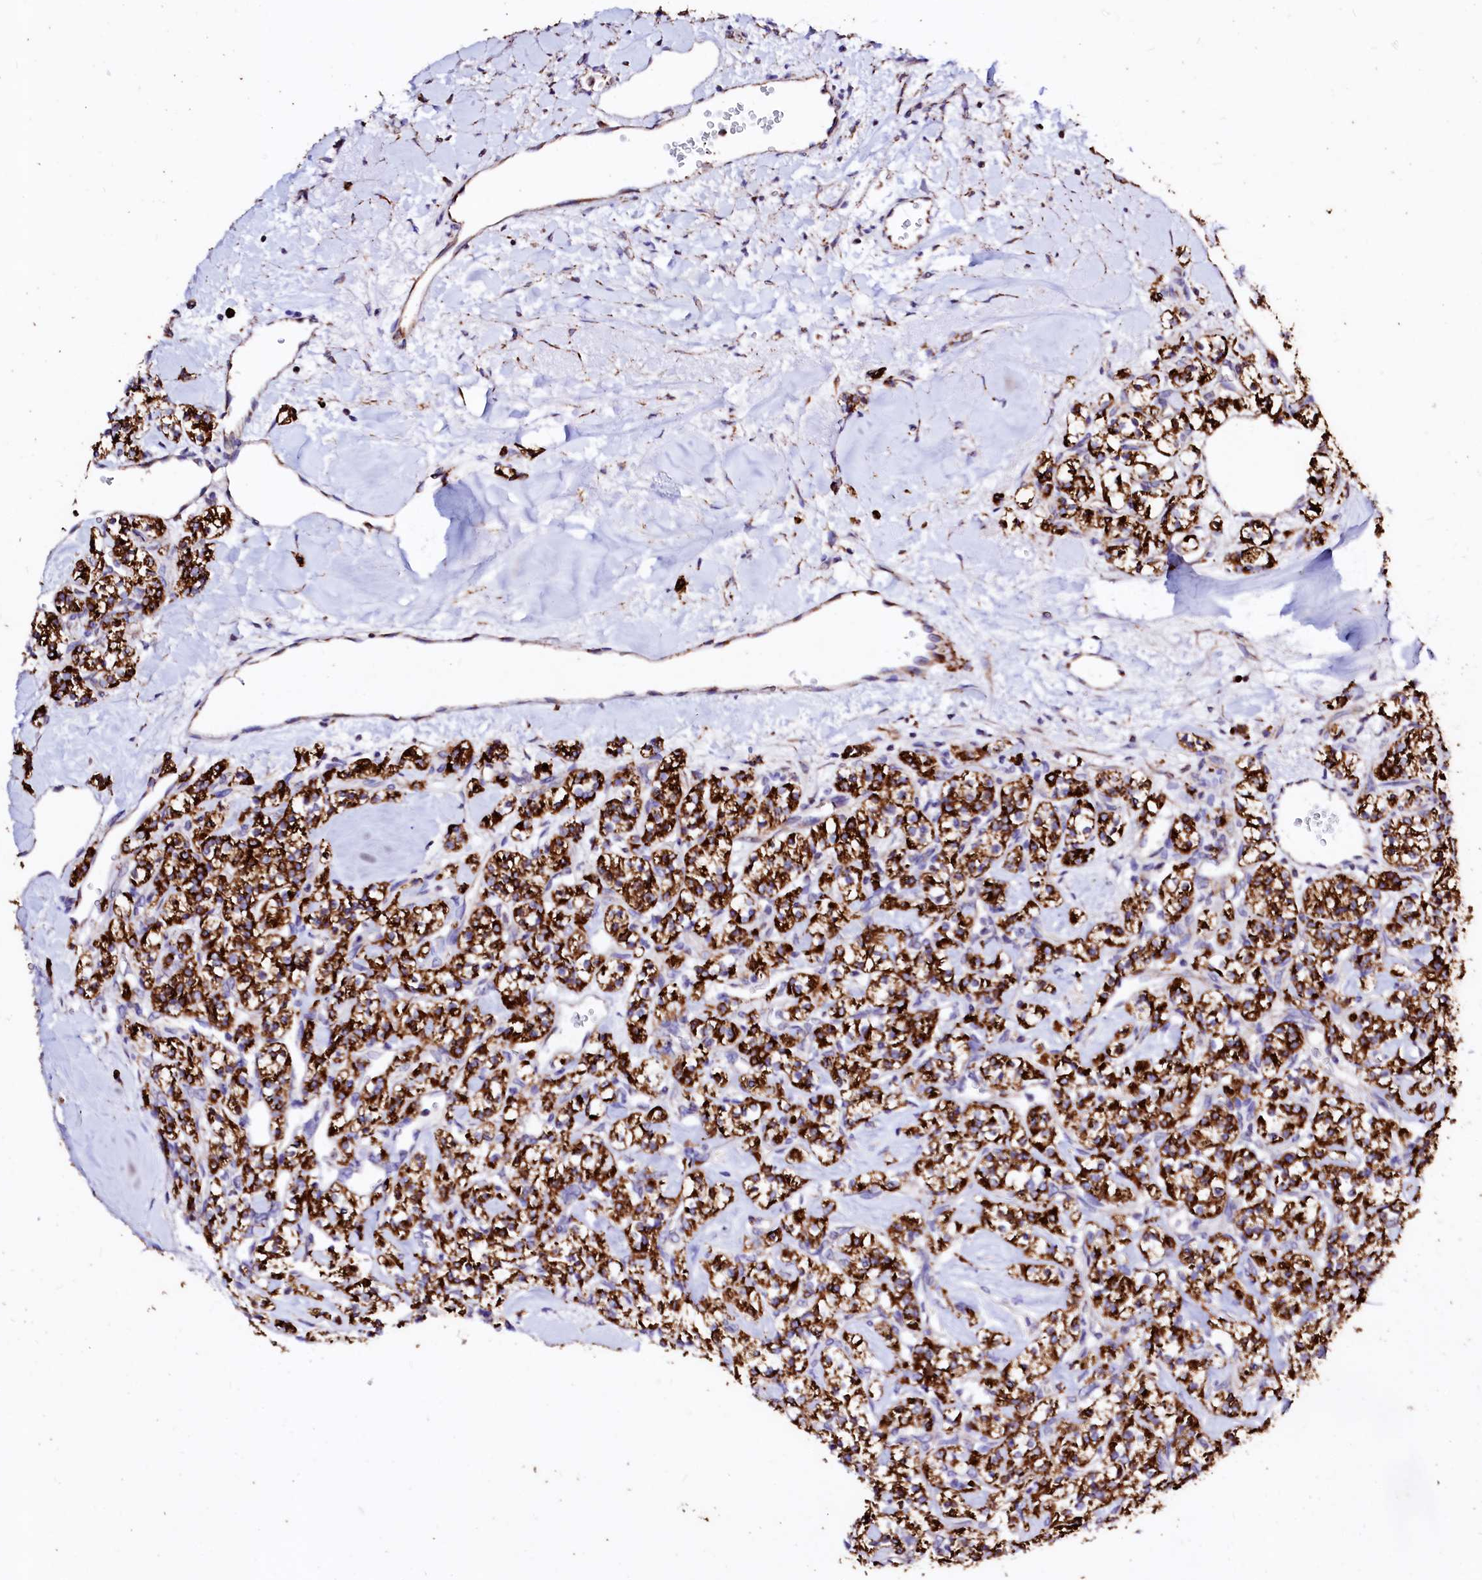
{"staining": {"intensity": "strong", "quantity": ">75%", "location": "cytoplasmic/membranous"}, "tissue": "renal cancer", "cell_type": "Tumor cells", "image_type": "cancer", "snomed": [{"axis": "morphology", "description": "Adenocarcinoma, NOS"}, {"axis": "topography", "description": "Kidney"}], "caption": "Strong cytoplasmic/membranous staining for a protein is seen in approximately >75% of tumor cells of renal cancer using immunohistochemistry.", "gene": "MAOB", "patient": {"sex": "male", "age": 77}}